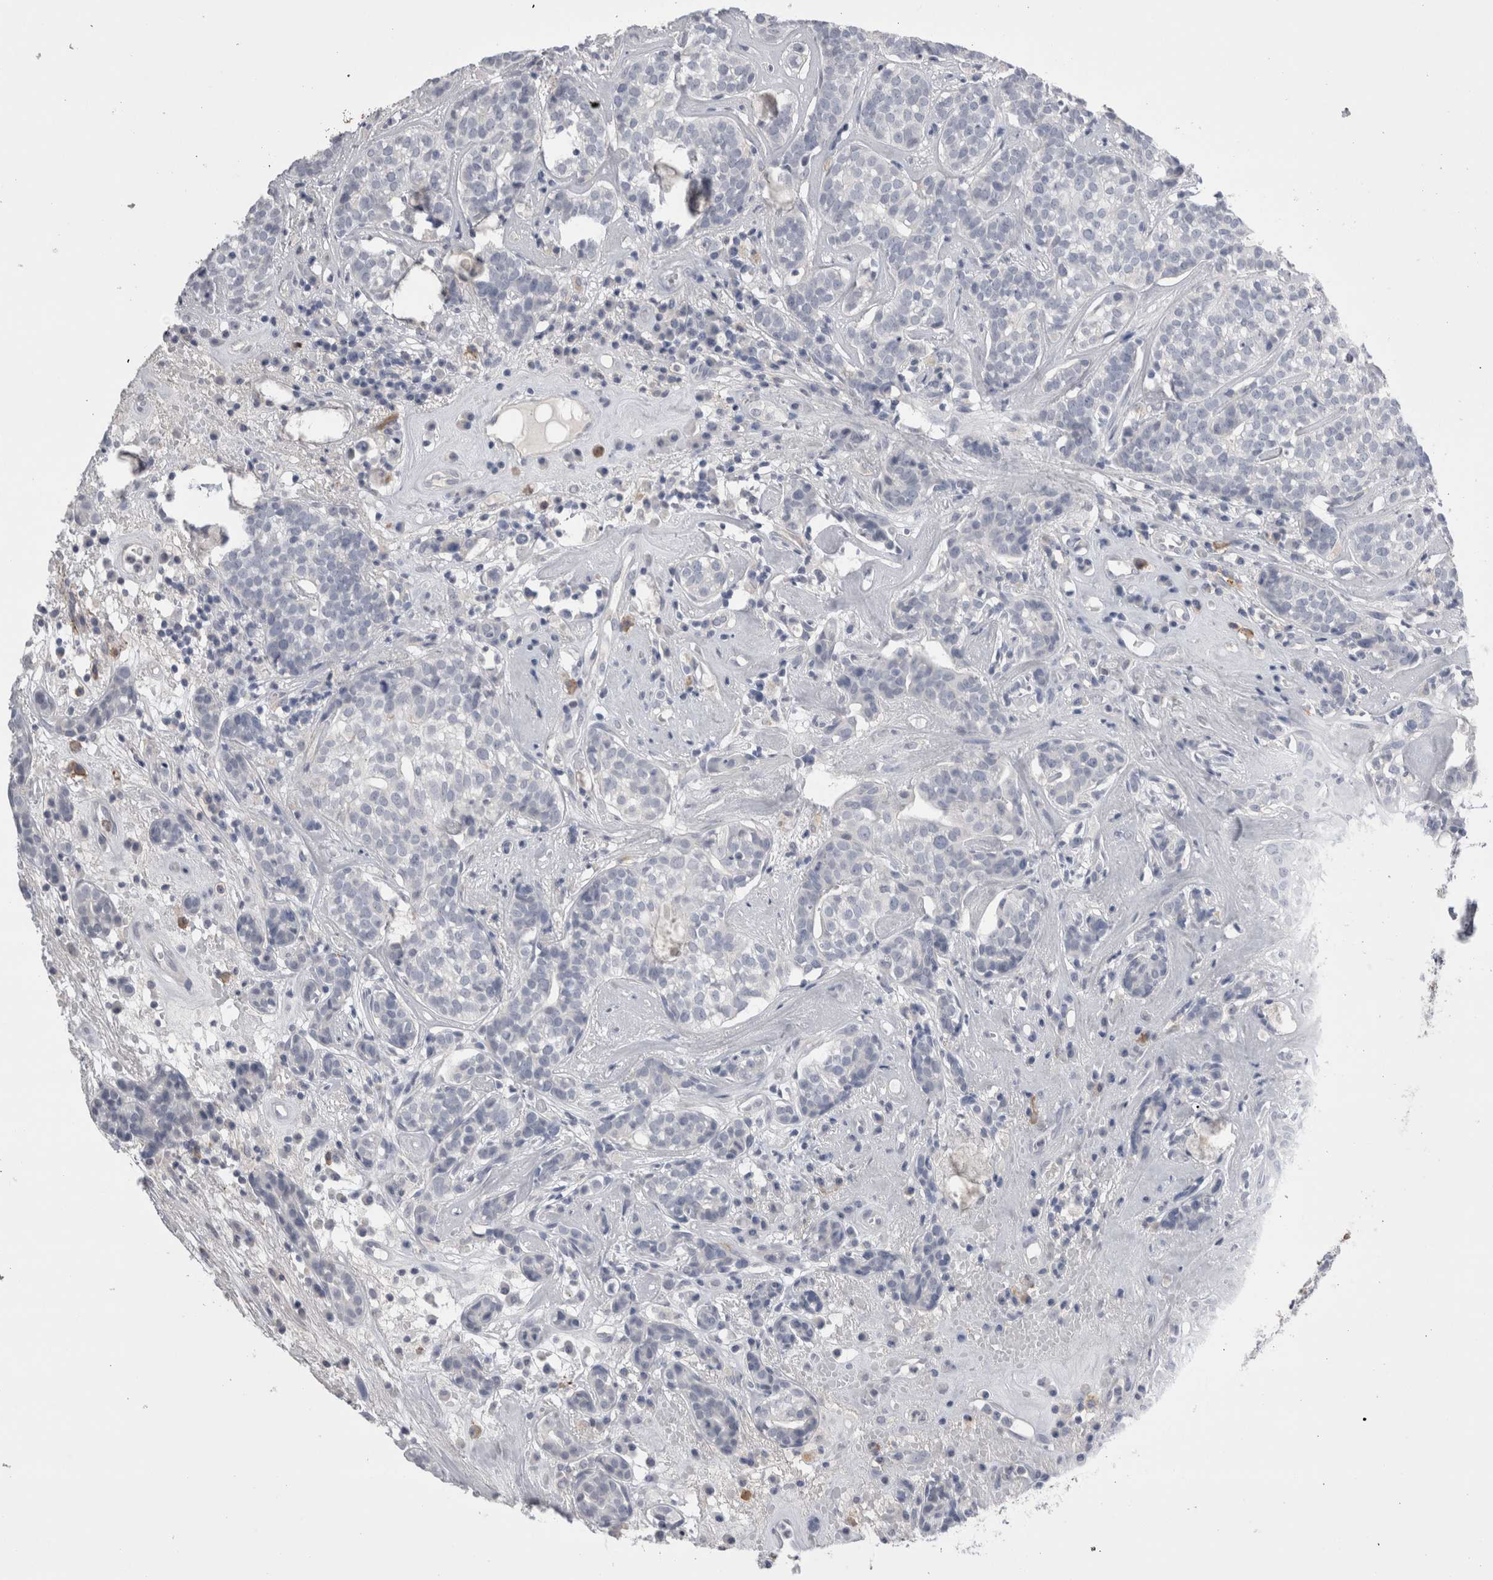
{"staining": {"intensity": "negative", "quantity": "none", "location": "none"}, "tissue": "head and neck cancer", "cell_type": "Tumor cells", "image_type": "cancer", "snomed": [{"axis": "morphology", "description": "Adenocarcinoma, NOS"}, {"axis": "topography", "description": "Salivary gland"}, {"axis": "topography", "description": "Head-Neck"}], "caption": "The IHC image has no significant positivity in tumor cells of adenocarcinoma (head and neck) tissue. (DAB (3,3'-diaminobenzidine) IHC, high magnification).", "gene": "EPDR1", "patient": {"sex": "female", "age": 65}}